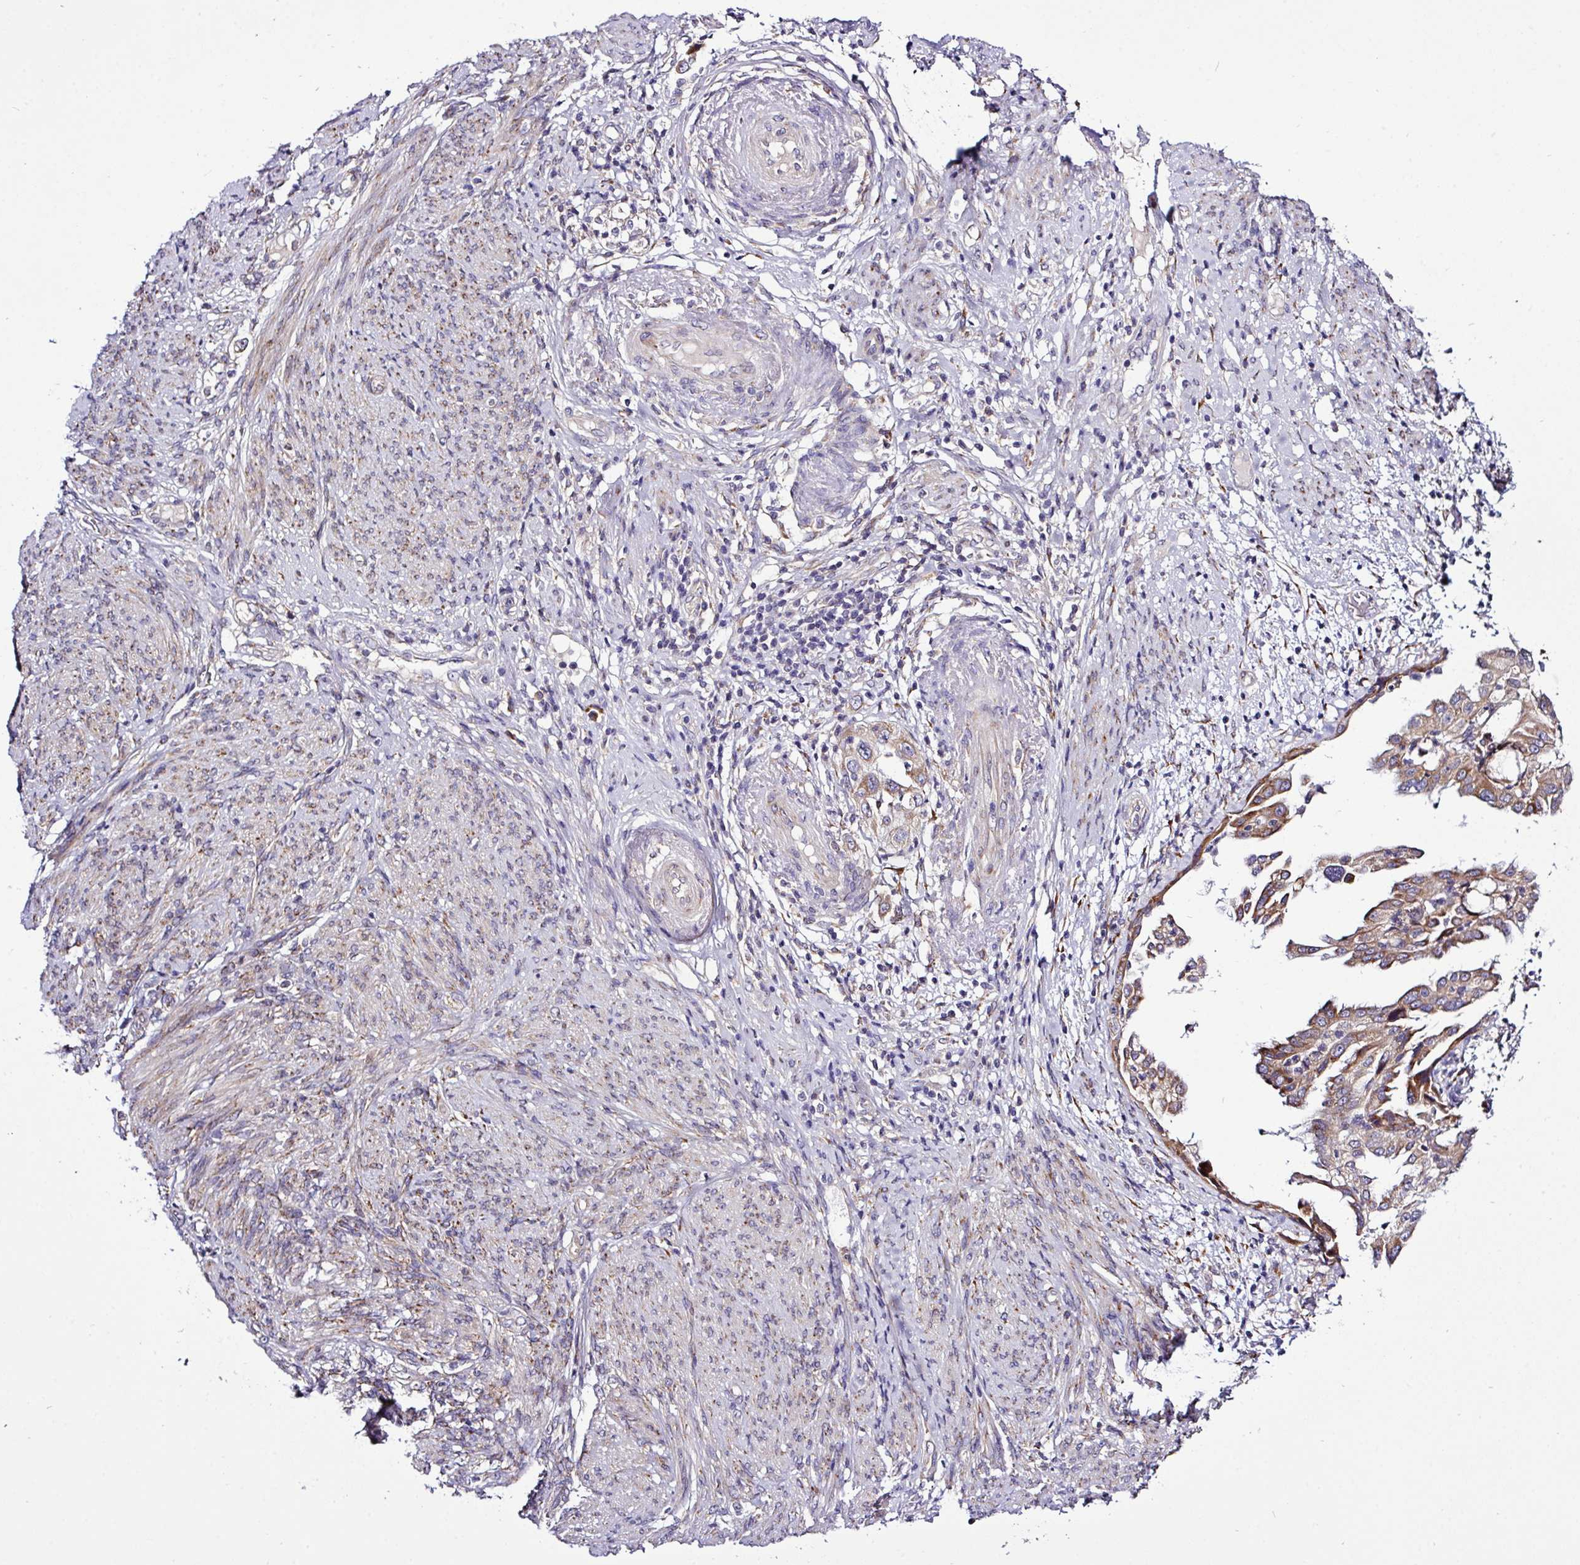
{"staining": {"intensity": "strong", "quantity": "25%-75%", "location": "cytoplasmic/membranous"}, "tissue": "endometrial cancer", "cell_type": "Tumor cells", "image_type": "cancer", "snomed": [{"axis": "morphology", "description": "Adenocarcinoma, NOS"}, {"axis": "topography", "description": "Endometrium"}], "caption": "Protein staining by immunohistochemistry (IHC) demonstrates strong cytoplasmic/membranous expression in approximately 25%-75% of tumor cells in endometrial cancer (adenocarcinoma).", "gene": "TM2D2", "patient": {"sex": "female", "age": 85}}